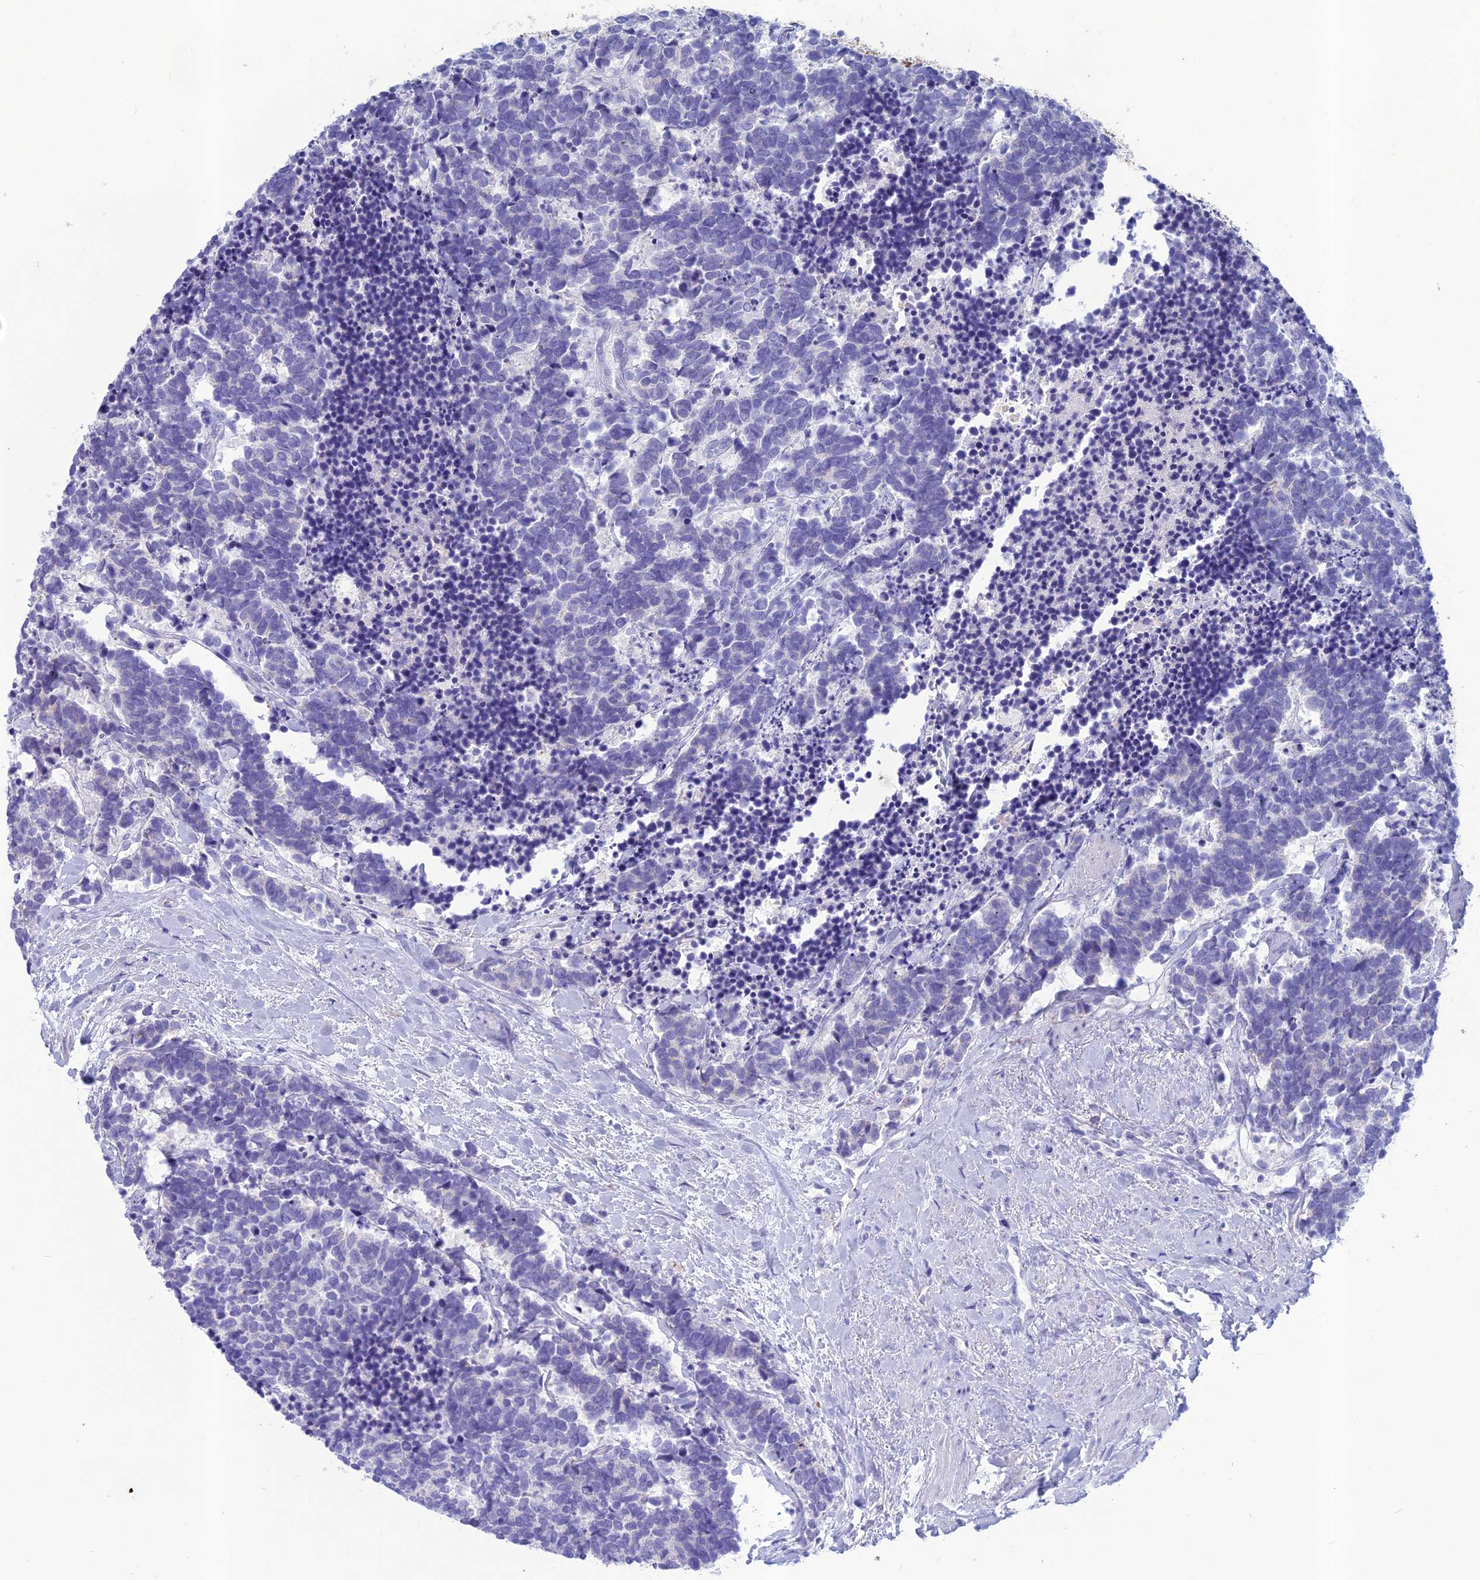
{"staining": {"intensity": "negative", "quantity": "none", "location": "none"}, "tissue": "carcinoid", "cell_type": "Tumor cells", "image_type": "cancer", "snomed": [{"axis": "morphology", "description": "Carcinoma, NOS"}, {"axis": "morphology", "description": "Carcinoid, malignant, NOS"}, {"axis": "topography", "description": "Prostate"}], "caption": "Protein analysis of malignant carcinoid displays no significant positivity in tumor cells. (Immunohistochemistry (ihc), brightfield microscopy, high magnification).", "gene": "IFT172", "patient": {"sex": "male", "age": 57}}